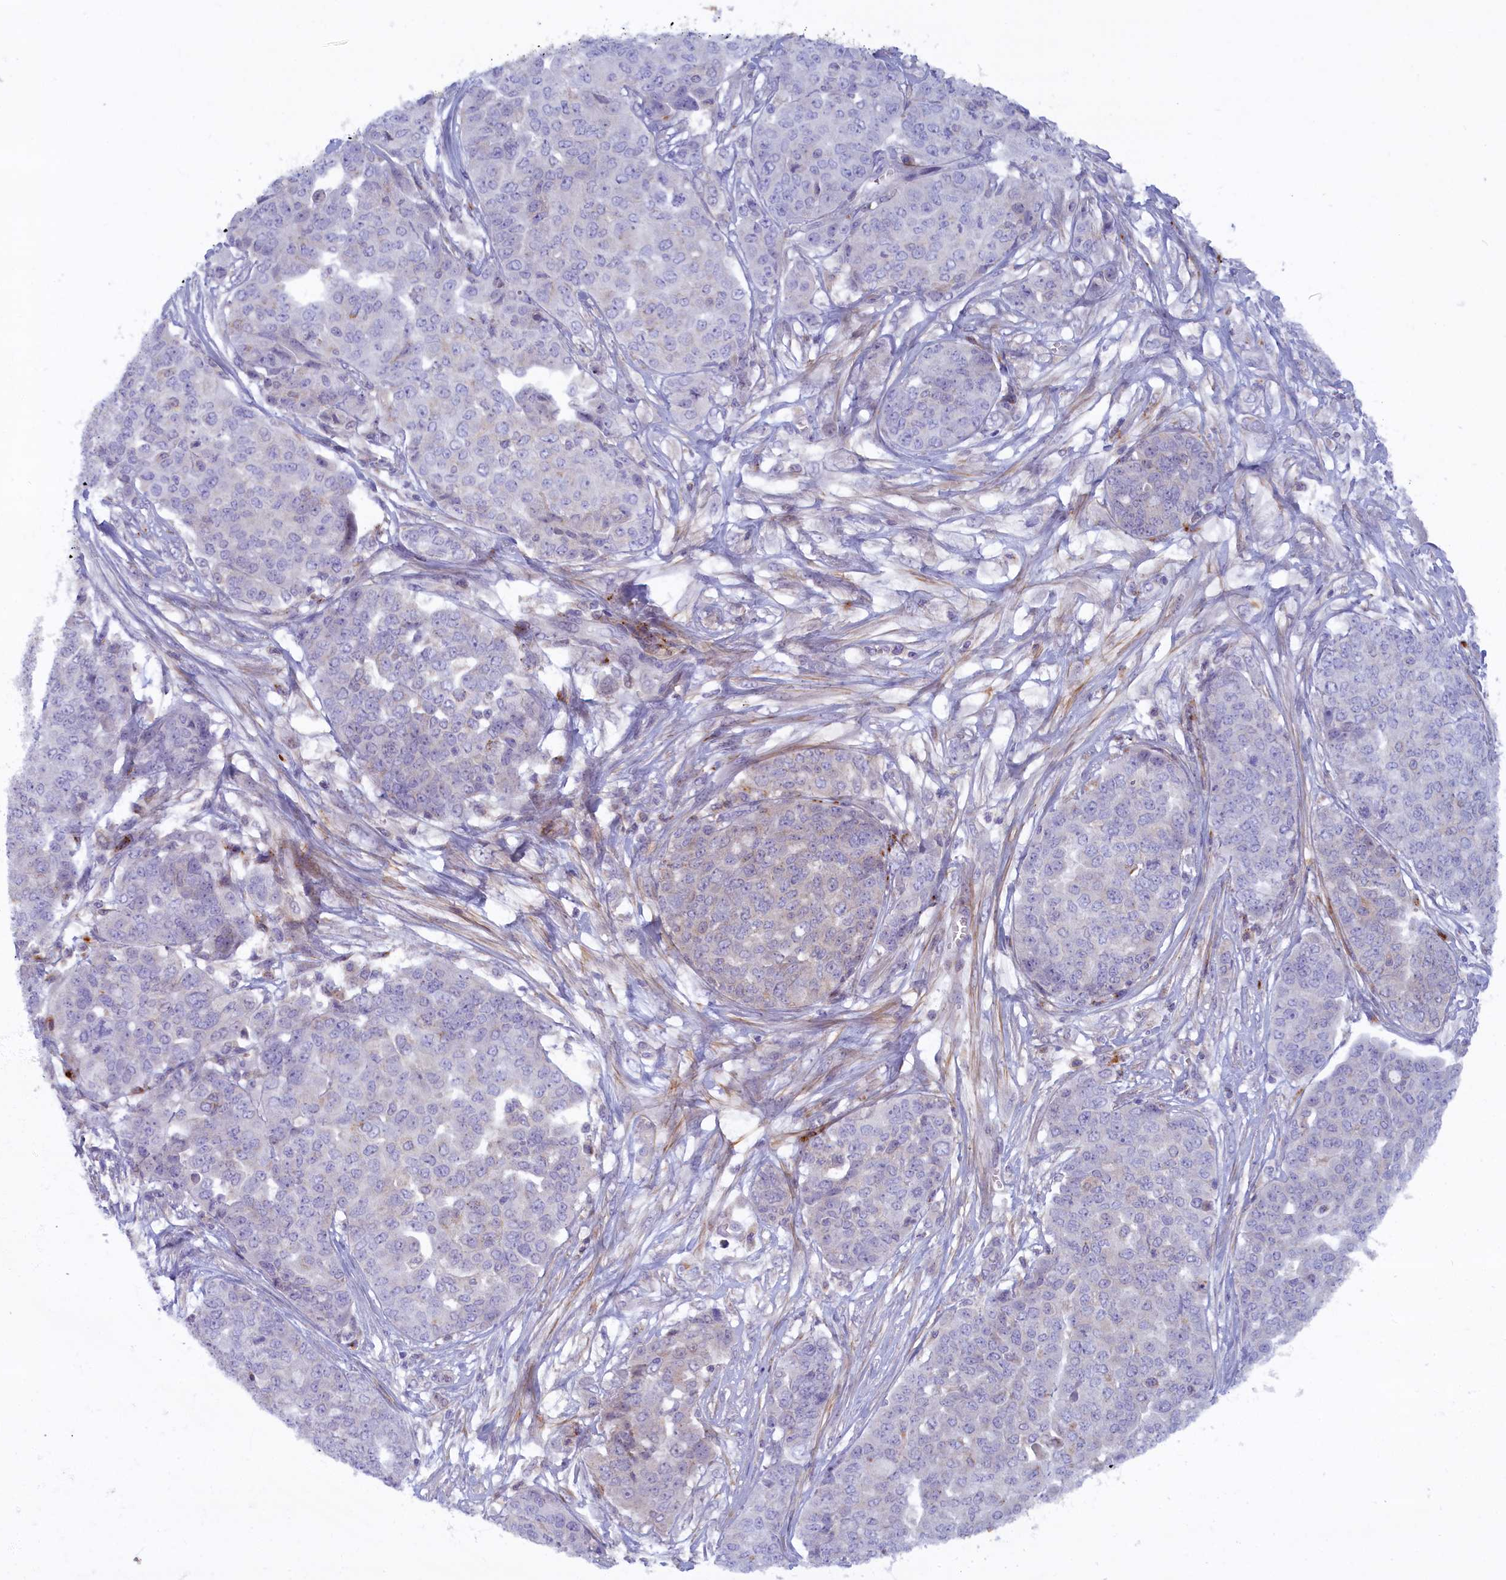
{"staining": {"intensity": "negative", "quantity": "none", "location": "none"}, "tissue": "ovarian cancer", "cell_type": "Tumor cells", "image_type": "cancer", "snomed": [{"axis": "morphology", "description": "Cystadenocarcinoma, serous, NOS"}, {"axis": "topography", "description": "Soft tissue"}, {"axis": "topography", "description": "Ovary"}], "caption": "The IHC image has no significant expression in tumor cells of serous cystadenocarcinoma (ovarian) tissue.", "gene": "FCSK", "patient": {"sex": "female", "age": 57}}